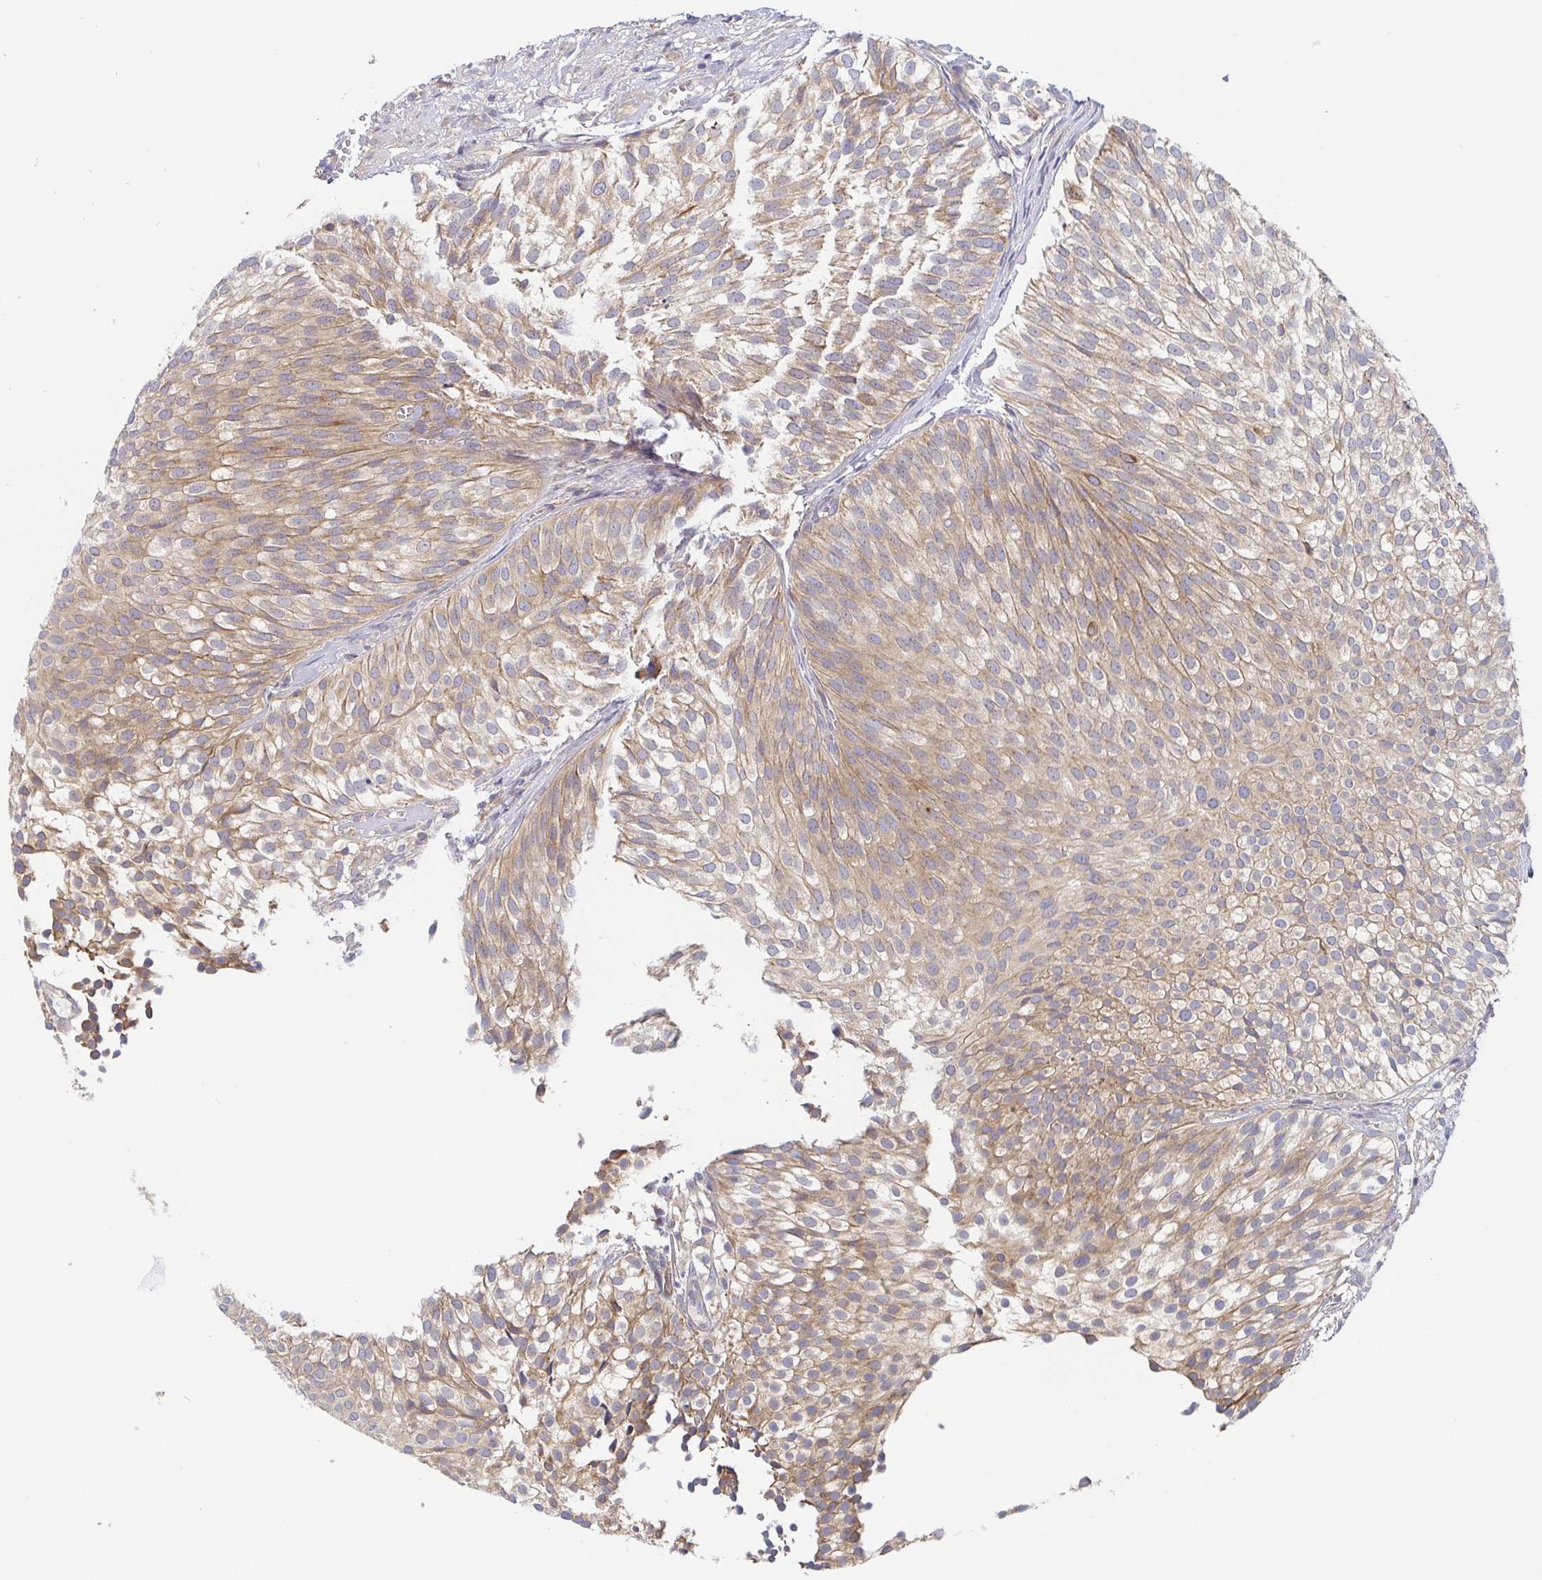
{"staining": {"intensity": "weak", "quantity": ">75%", "location": "cytoplasmic/membranous"}, "tissue": "urothelial cancer", "cell_type": "Tumor cells", "image_type": "cancer", "snomed": [{"axis": "morphology", "description": "Urothelial carcinoma, Low grade"}, {"axis": "topography", "description": "Urinary bladder"}], "caption": "Immunohistochemistry micrograph of human urothelial cancer stained for a protein (brown), which displays low levels of weak cytoplasmic/membranous expression in approximately >75% of tumor cells.", "gene": "TUFT1", "patient": {"sex": "male", "age": 91}}